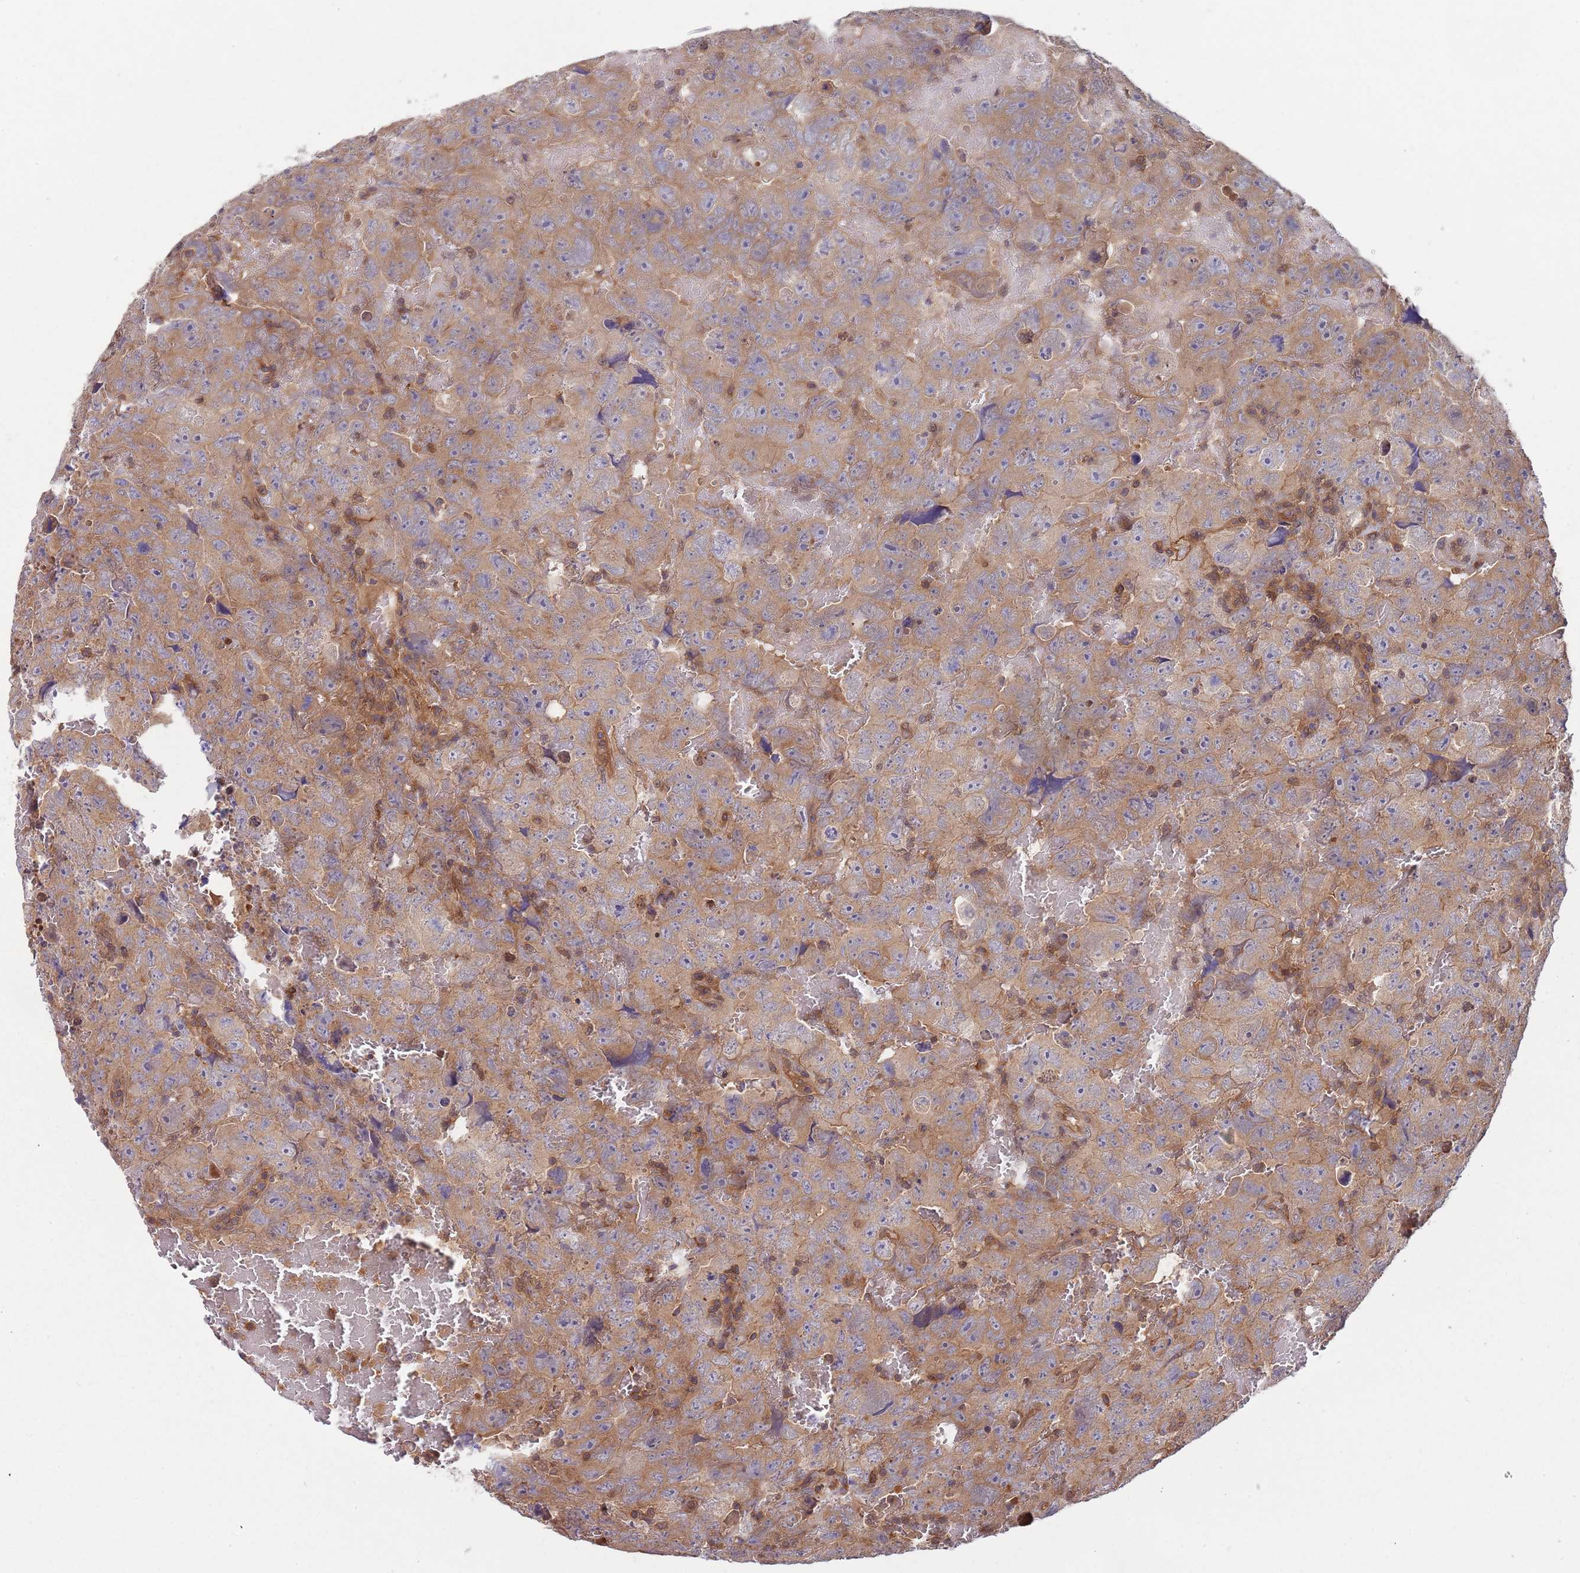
{"staining": {"intensity": "moderate", "quantity": ">75%", "location": "cytoplasmic/membranous"}, "tissue": "testis cancer", "cell_type": "Tumor cells", "image_type": "cancer", "snomed": [{"axis": "morphology", "description": "Carcinoma, Embryonal, NOS"}, {"axis": "topography", "description": "Testis"}], "caption": "Human testis cancer stained with a brown dye reveals moderate cytoplasmic/membranous positive staining in approximately >75% of tumor cells.", "gene": "GSDMD", "patient": {"sex": "male", "age": 45}}